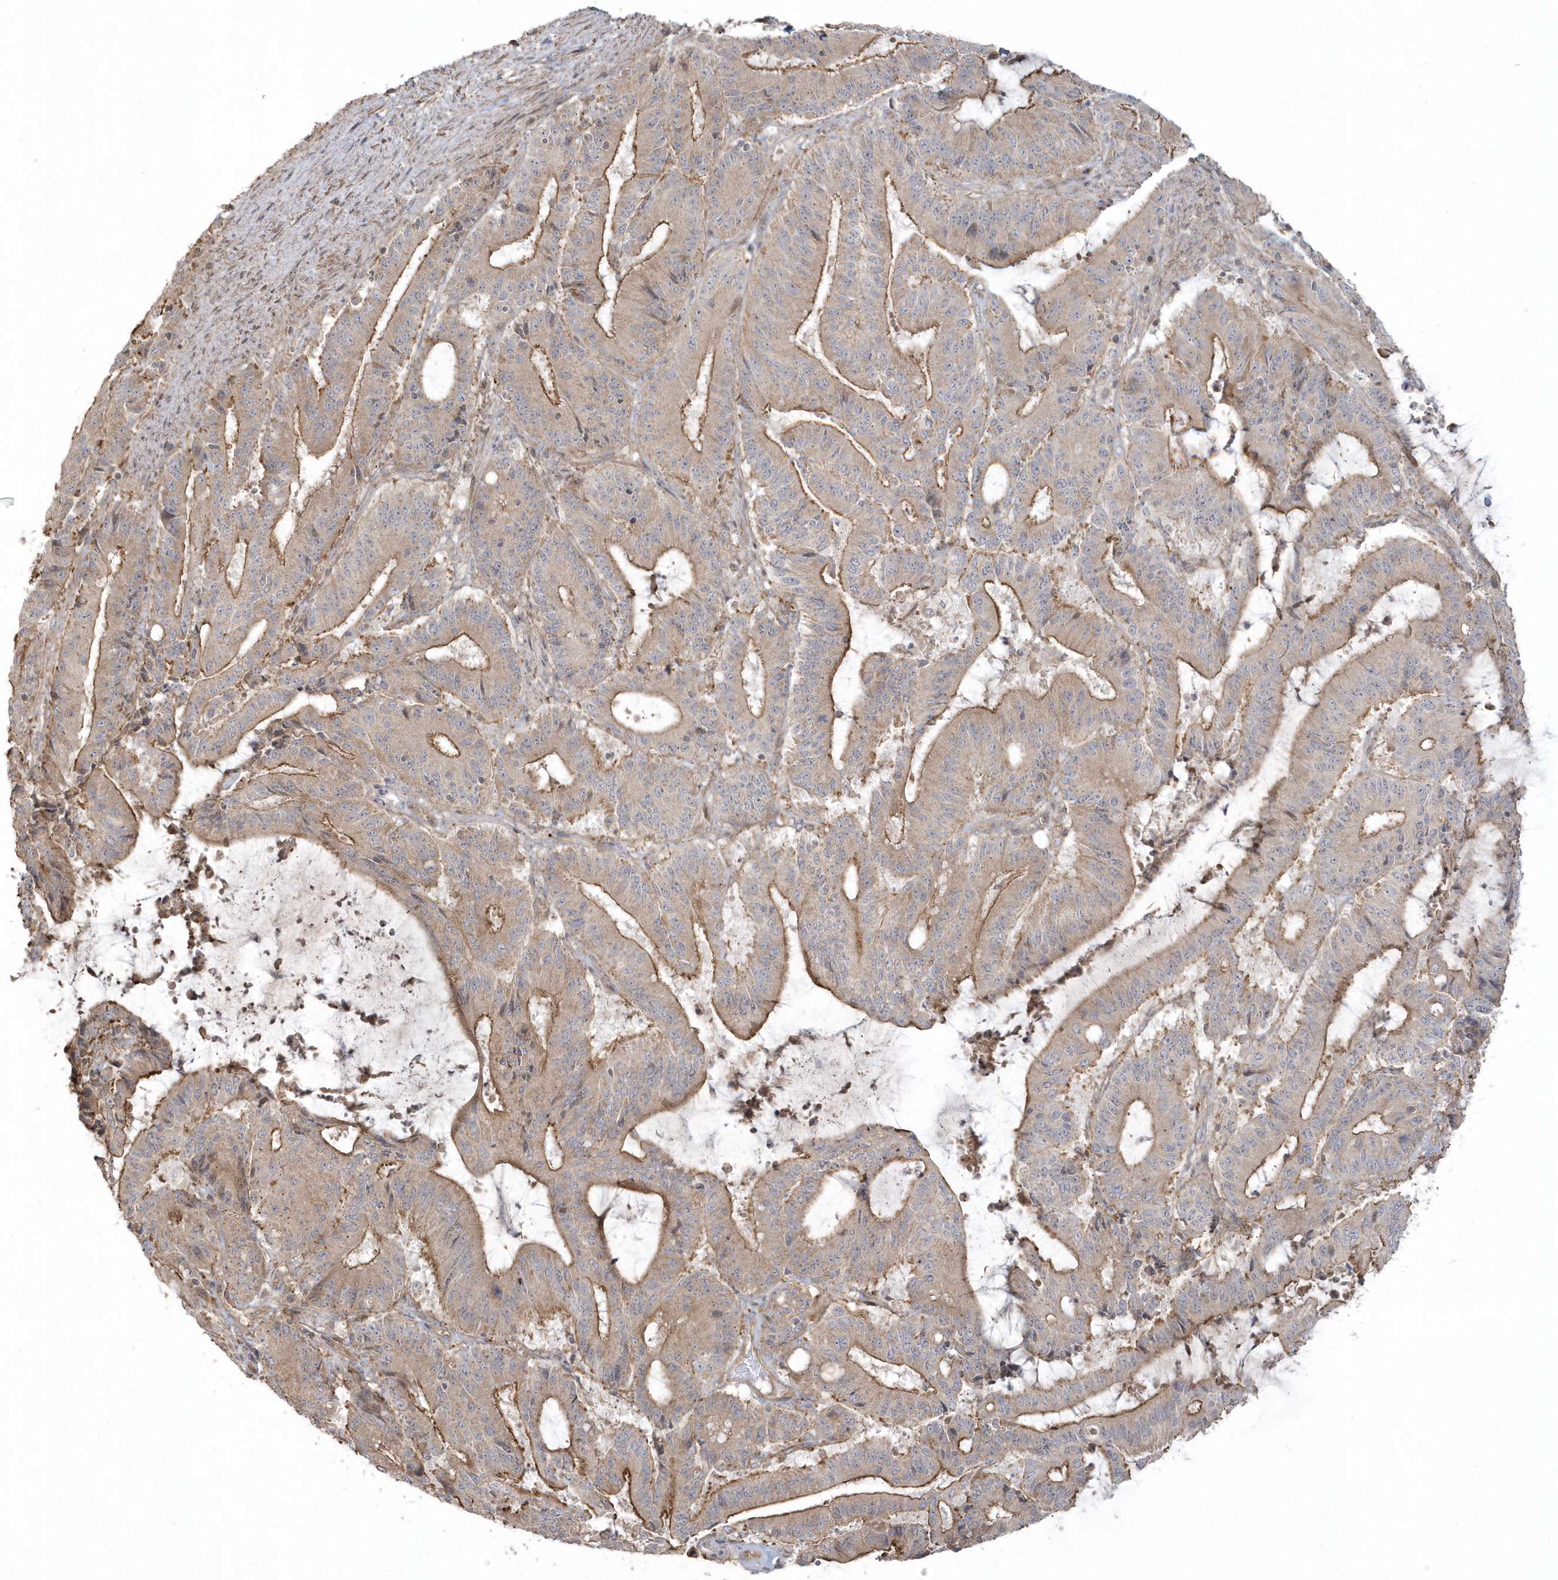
{"staining": {"intensity": "moderate", "quantity": "25%-75%", "location": "cytoplasmic/membranous"}, "tissue": "liver cancer", "cell_type": "Tumor cells", "image_type": "cancer", "snomed": [{"axis": "morphology", "description": "Normal tissue, NOS"}, {"axis": "morphology", "description": "Cholangiocarcinoma"}, {"axis": "topography", "description": "Liver"}, {"axis": "topography", "description": "Peripheral nerve tissue"}], "caption": "Liver cholangiocarcinoma stained for a protein (brown) displays moderate cytoplasmic/membranous positive expression in approximately 25%-75% of tumor cells.", "gene": "ARMC8", "patient": {"sex": "female", "age": 73}}